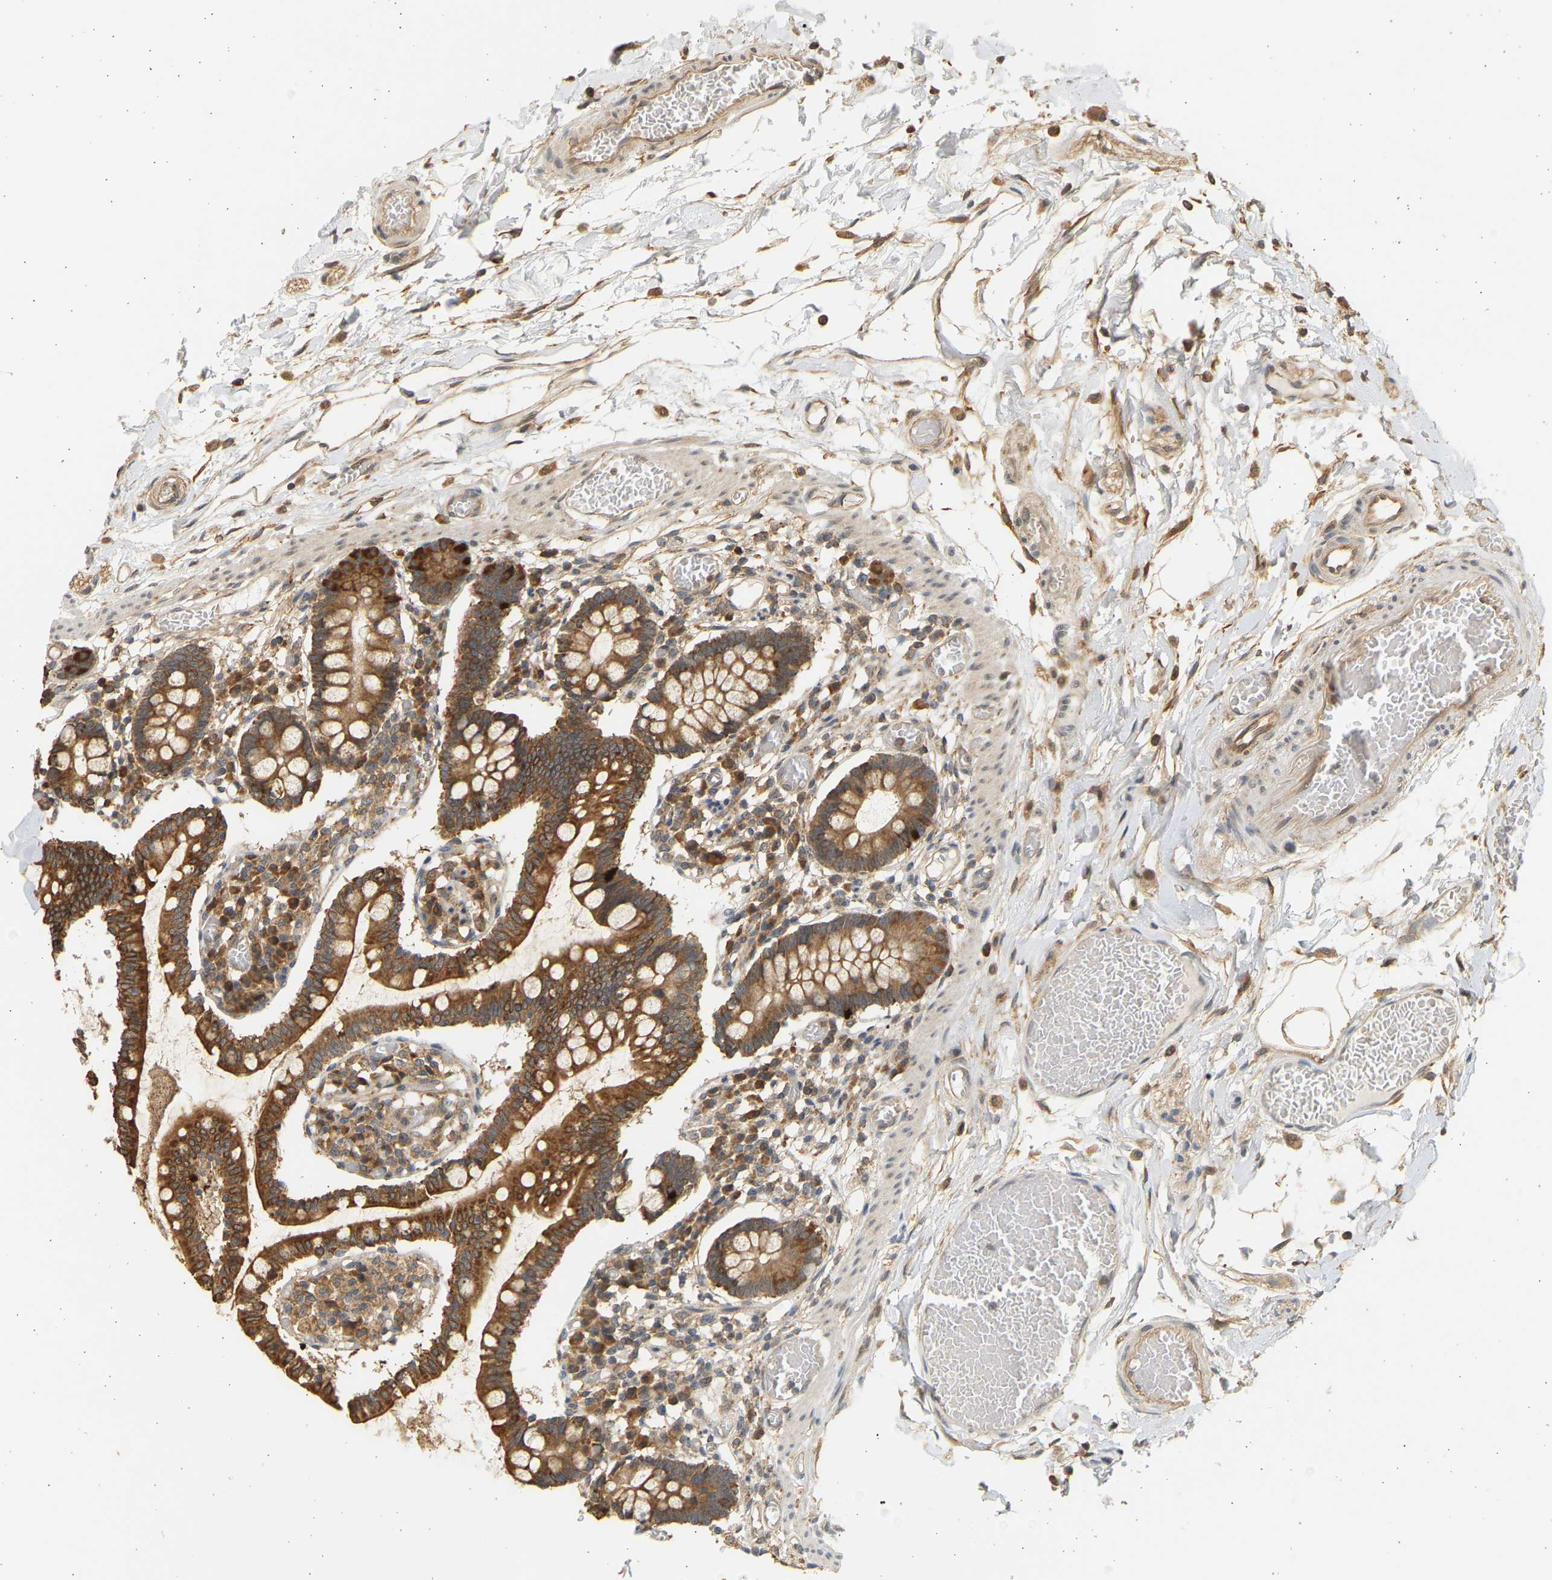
{"staining": {"intensity": "strong", "quantity": ">75%", "location": "cytoplasmic/membranous"}, "tissue": "small intestine", "cell_type": "Glandular cells", "image_type": "normal", "snomed": [{"axis": "morphology", "description": "Normal tissue, NOS"}, {"axis": "topography", "description": "Small intestine"}], "caption": "Small intestine stained with a brown dye displays strong cytoplasmic/membranous positive staining in approximately >75% of glandular cells.", "gene": "B4GALT6", "patient": {"sex": "female", "age": 61}}